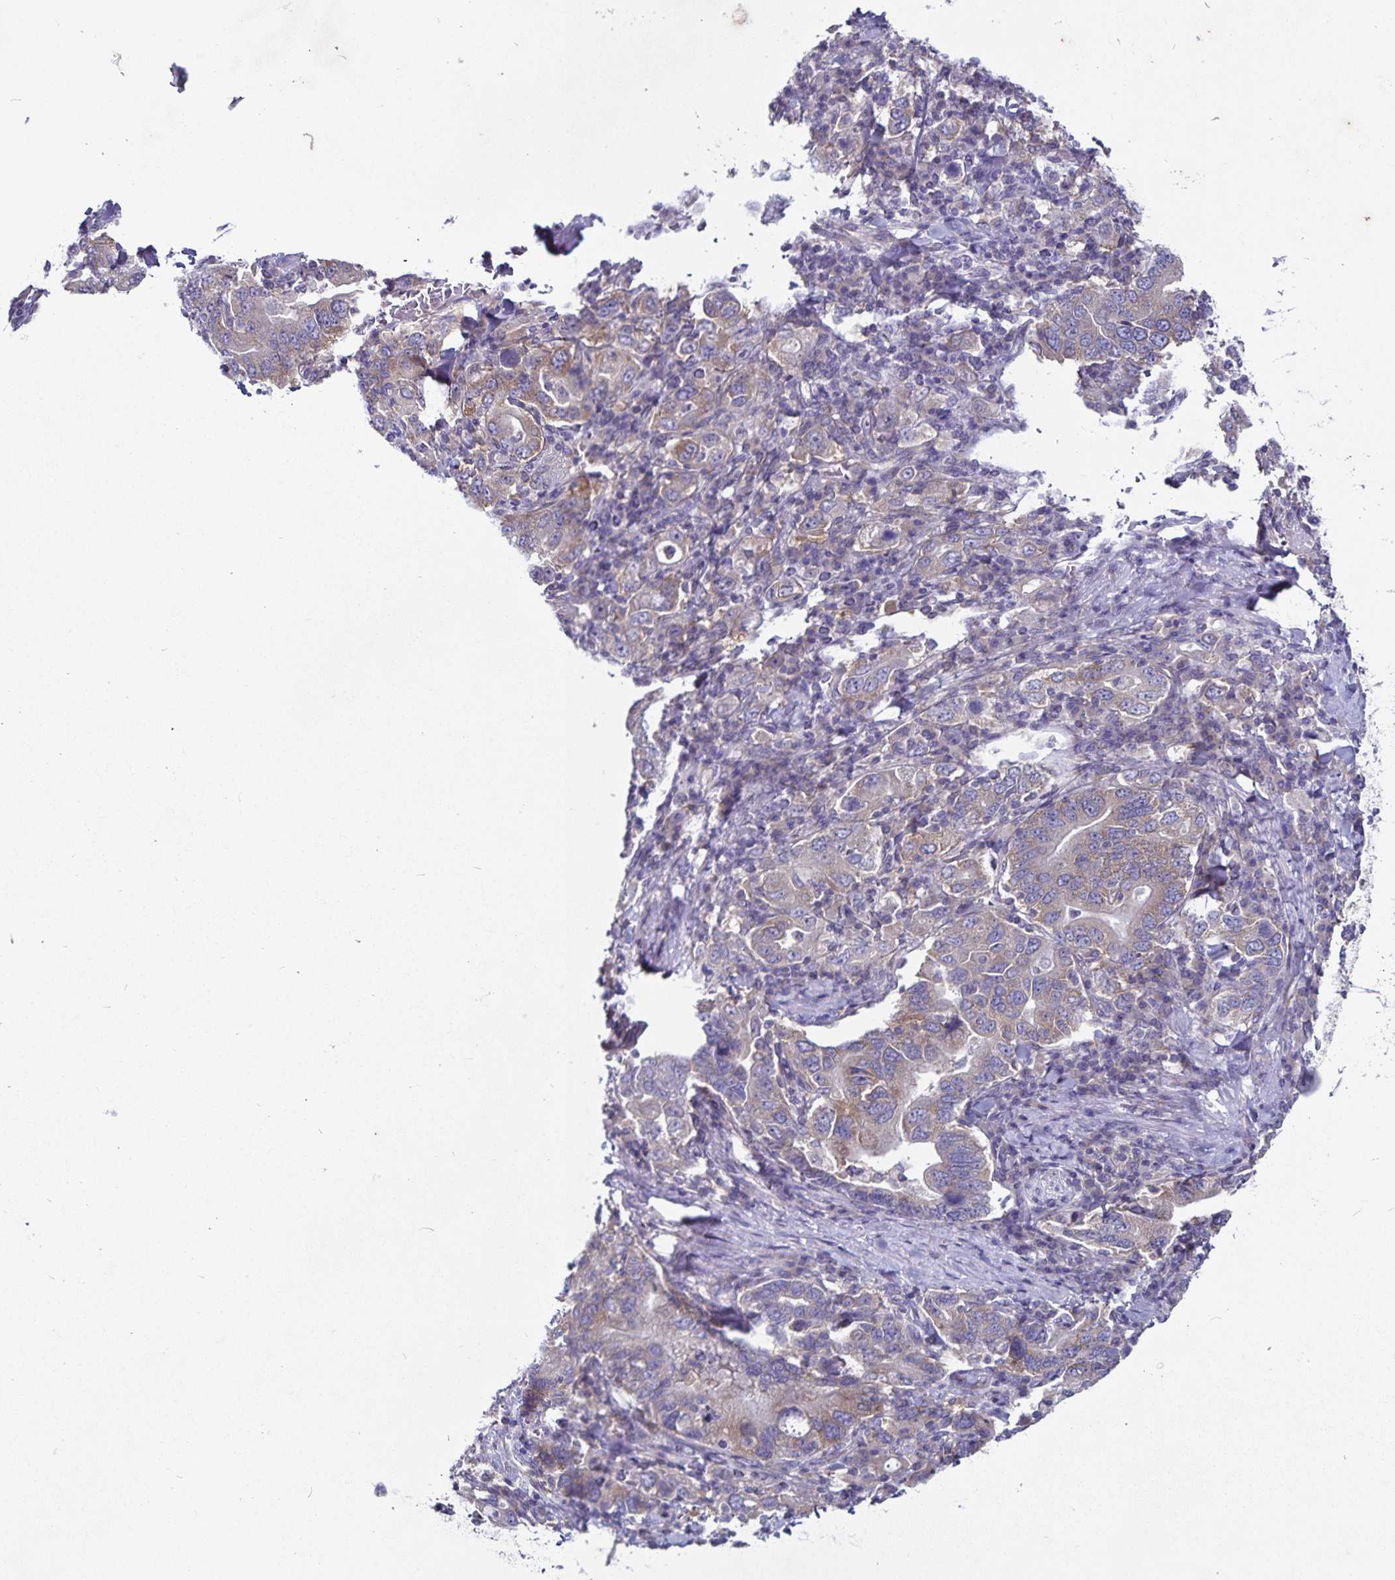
{"staining": {"intensity": "moderate", "quantity": ">75%", "location": "cytoplasmic/membranous"}, "tissue": "stomach cancer", "cell_type": "Tumor cells", "image_type": "cancer", "snomed": [{"axis": "morphology", "description": "Adenocarcinoma, NOS"}, {"axis": "topography", "description": "Stomach, upper"}, {"axis": "topography", "description": "Stomach"}], "caption": "Immunohistochemistry (IHC) (DAB (3,3'-diaminobenzidine)) staining of stomach adenocarcinoma displays moderate cytoplasmic/membranous protein staining in about >75% of tumor cells.", "gene": "FAM120A", "patient": {"sex": "male", "age": 62}}